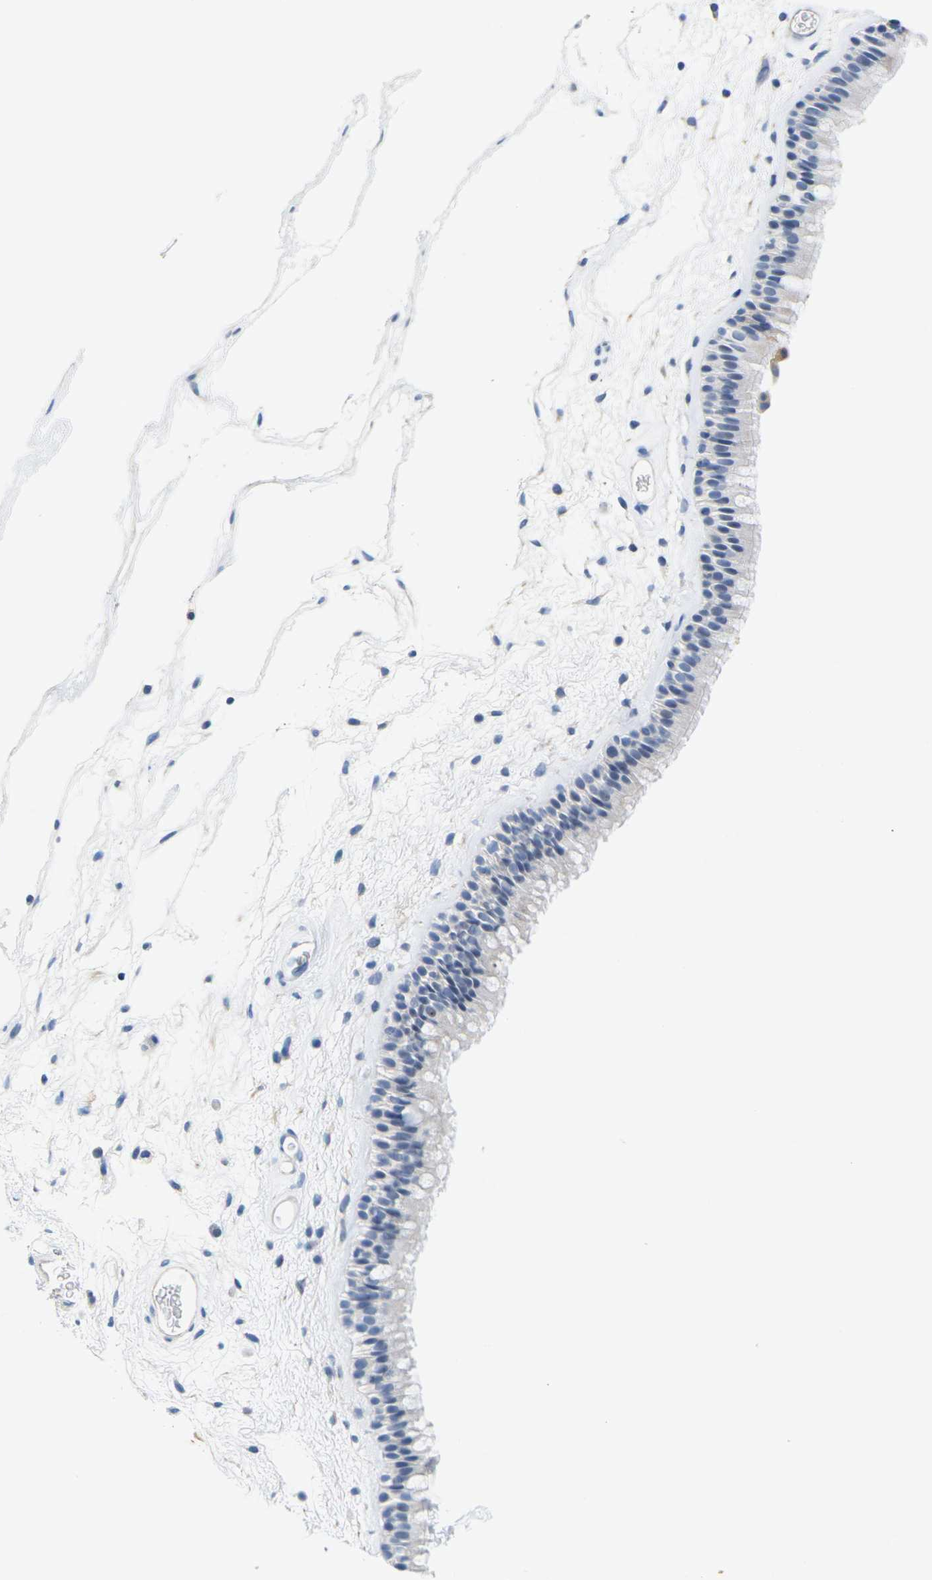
{"staining": {"intensity": "weak", "quantity": "<25%", "location": "cytoplasmic/membranous"}, "tissue": "nasopharynx", "cell_type": "Respiratory epithelial cells", "image_type": "normal", "snomed": [{"axis": "morphology", "description": "Normal tissue, NOS"}, {"axis": "morphology", "description": "Inflammation, NOS"}, {"axis": "topography", "description": "Nasopharynx"}], "caption": "This histopathology image is of normal nasopharynx stained with IHC to label a protein in brown with the nuclei are counter-stained blue. There is no expression in respiratory epithelial cells. (Stains: DAB (3,3'-diaminobenzidine) immunohistochemistry with hematoxylin counter stain, Microscopy: brightfield microscopy at high magnification).", "gene": "OTOF", "patient": {"sex": "male", "age": 48}}